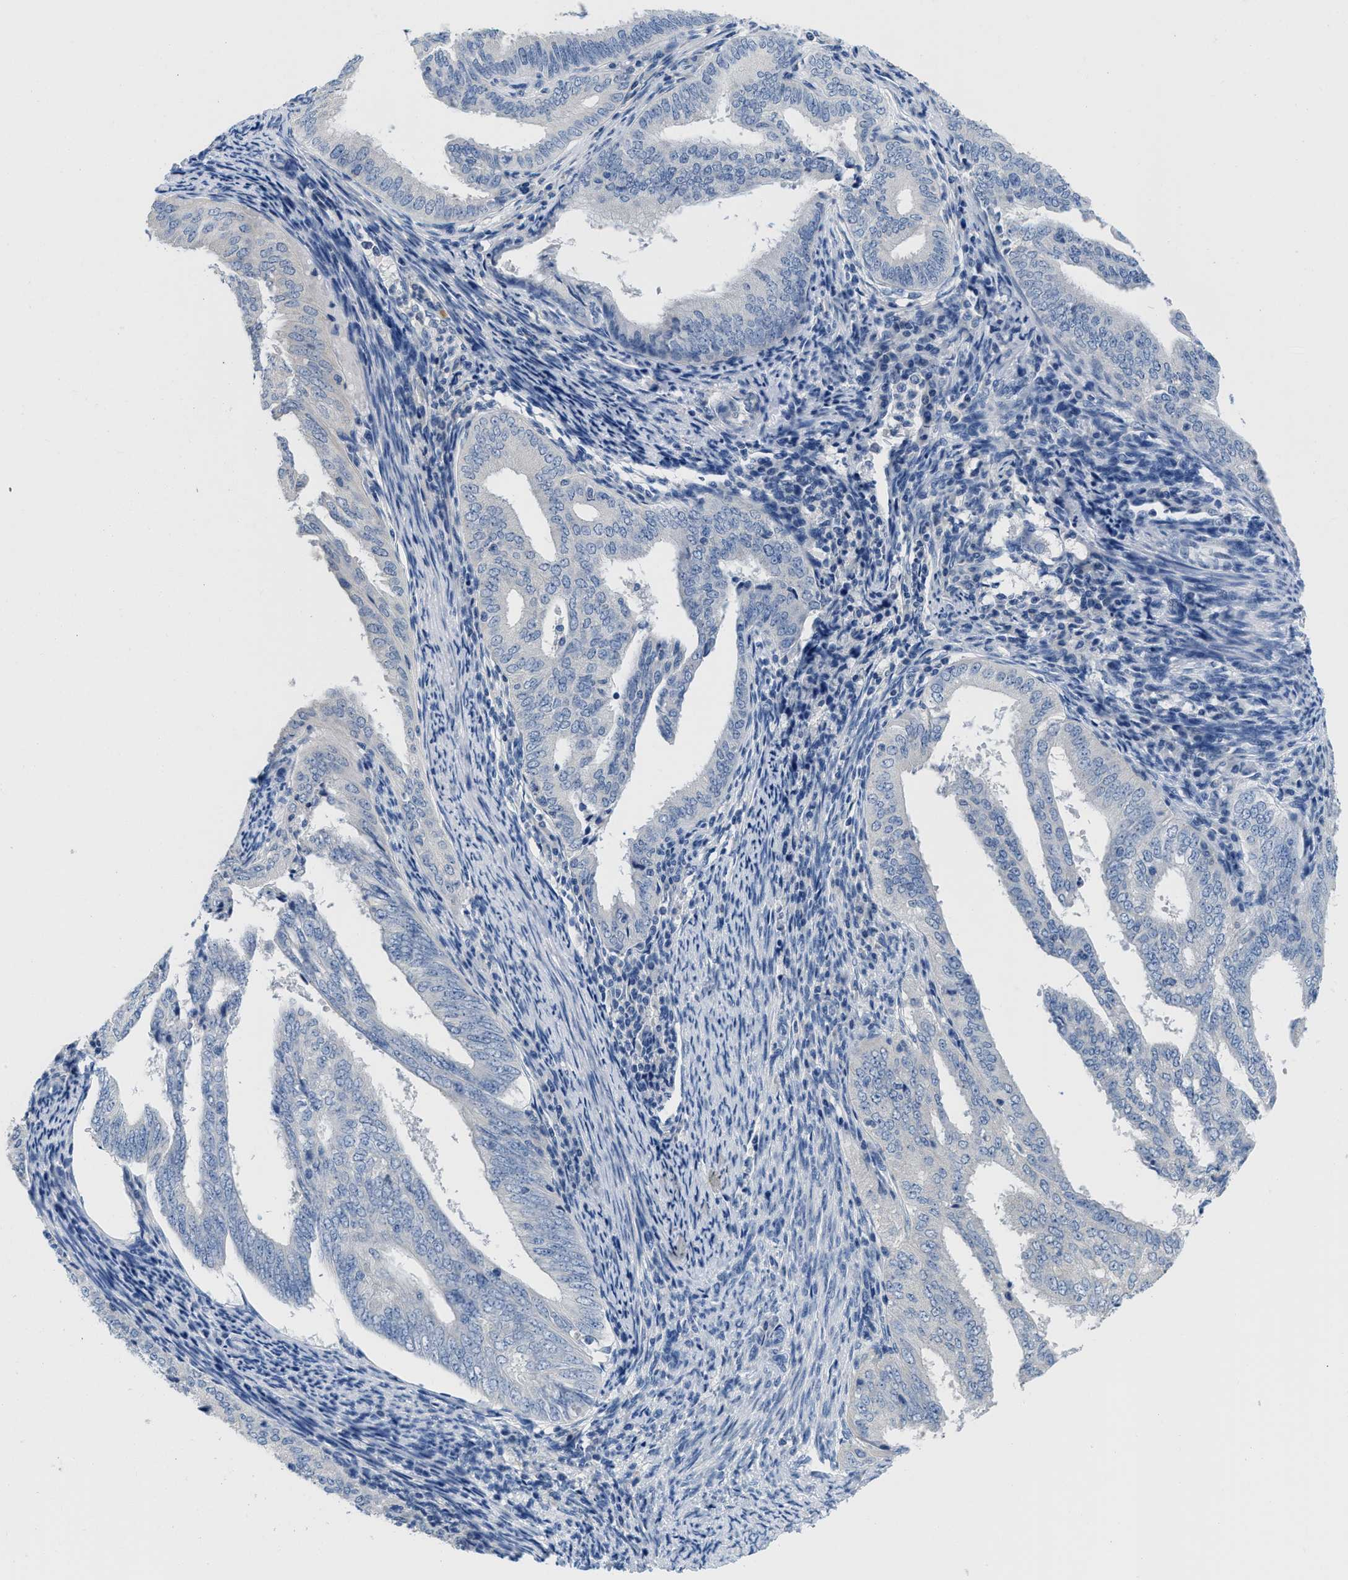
{"staining": {"intensity": "negative", "quantity": "none", "location": "none"}, "tissue": "endometrial cancer", "cell_type": "Tumor cells", "image_type": "cancer", "snomed": [{"axis": "morphology", "description": "Adenocarcinoma, NOS"}, {"axis": "topography", "description": "Endometrium"}], "caption": "This photomicrograph is of adenocarcinoma (endometrial) stained with immunohistochemistry (IHC) to label a protein in brown with the nuclei are counter-stained blue. There is no expression in tumor cells.", "gene": "PYY", "patient": {"sex": "female", "age": 58}}